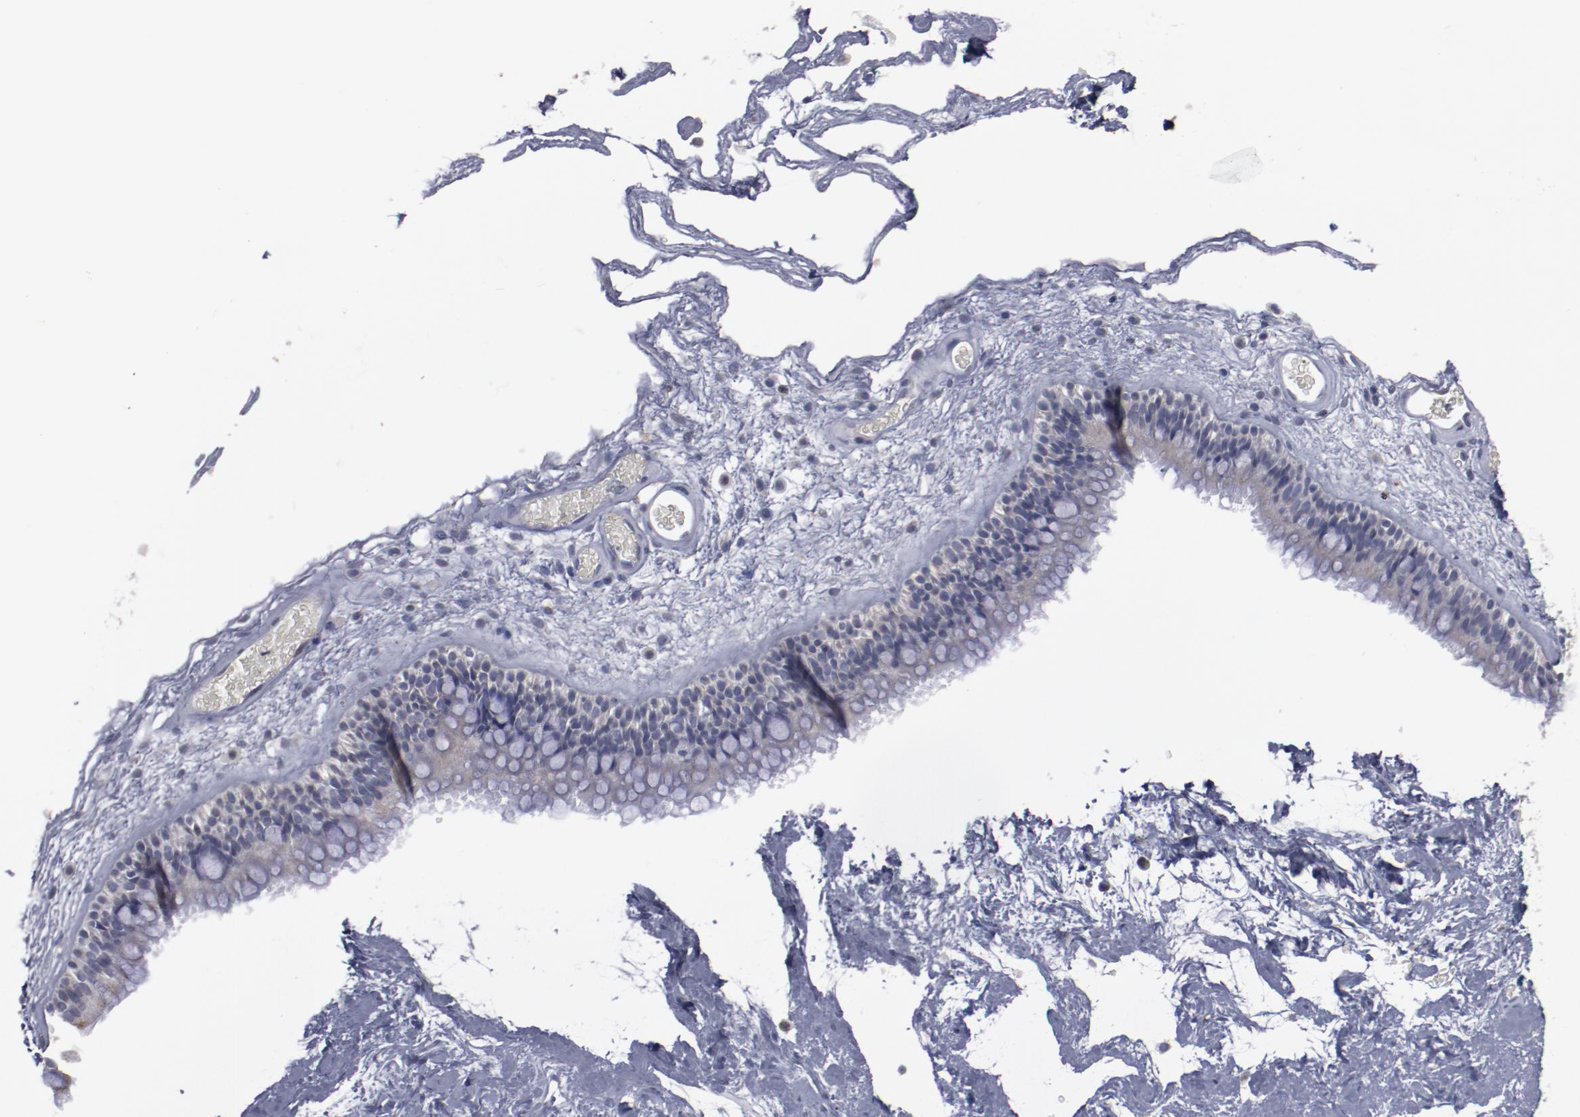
{"staining": {"intensity": "weak", "quantity": "<25%", "location": "cytoplasmic/membranous"}, "tissue": "nasopharynx", "cell_type": "Respiratory epithelial cells", "image_type": "normal", "snomed": [{"axis": "morphology", "description": "Normal tissue, NOS"}, {"axis": "morphology", "description": "Inflammation, NOS"}, {"axis": "topography", "description": "Nasopharynx"}], "caption": "Immunohistochemical staining of unremarkable human nasopharynx exhibits no significant expression in respiratory epithelial cells.", "gene": "MYOM2", "patient": {"sex": "male", "age": 48}}